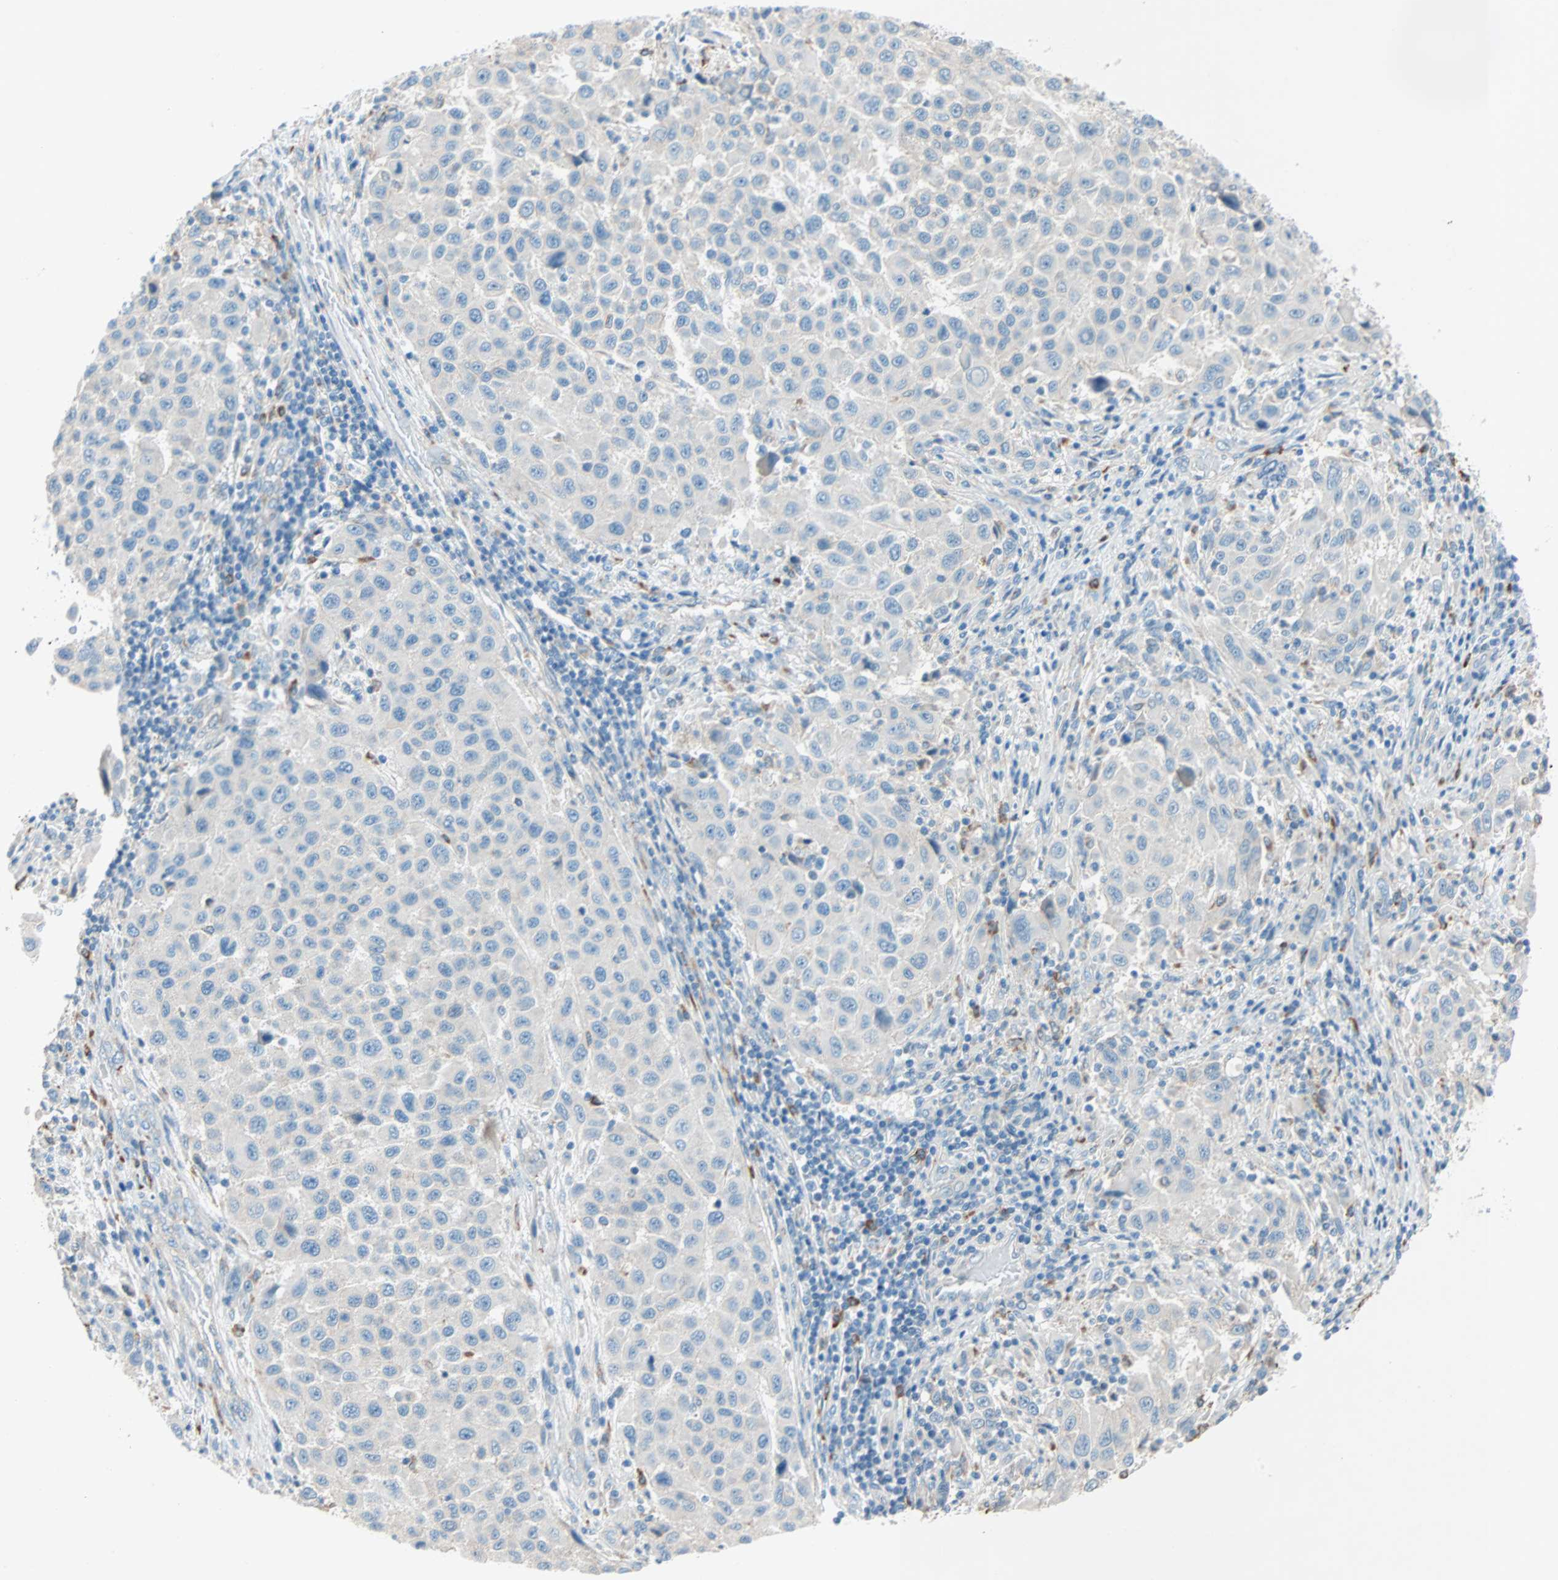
{"staining": {"intensity": "weak", "quantity": ">75%", "location": "cytoplasmic/membranous"}, "tissue": "melanoma", "cell_type": "Tumor cells", "image_type": "cancer", "snomed": [{"axis": "morphology", "description": "Malignant melanoma, Metastatic site"}, {"axis": "topography", "description": "Lymph node"}], "caption": "Human melanoma stained with a brown dye shows weak cytoplasmic/membranous positive staining in about >75% of tumor cells.", "gene": "LY6G6F", "patient": {"sex": "male", "age": 61}}